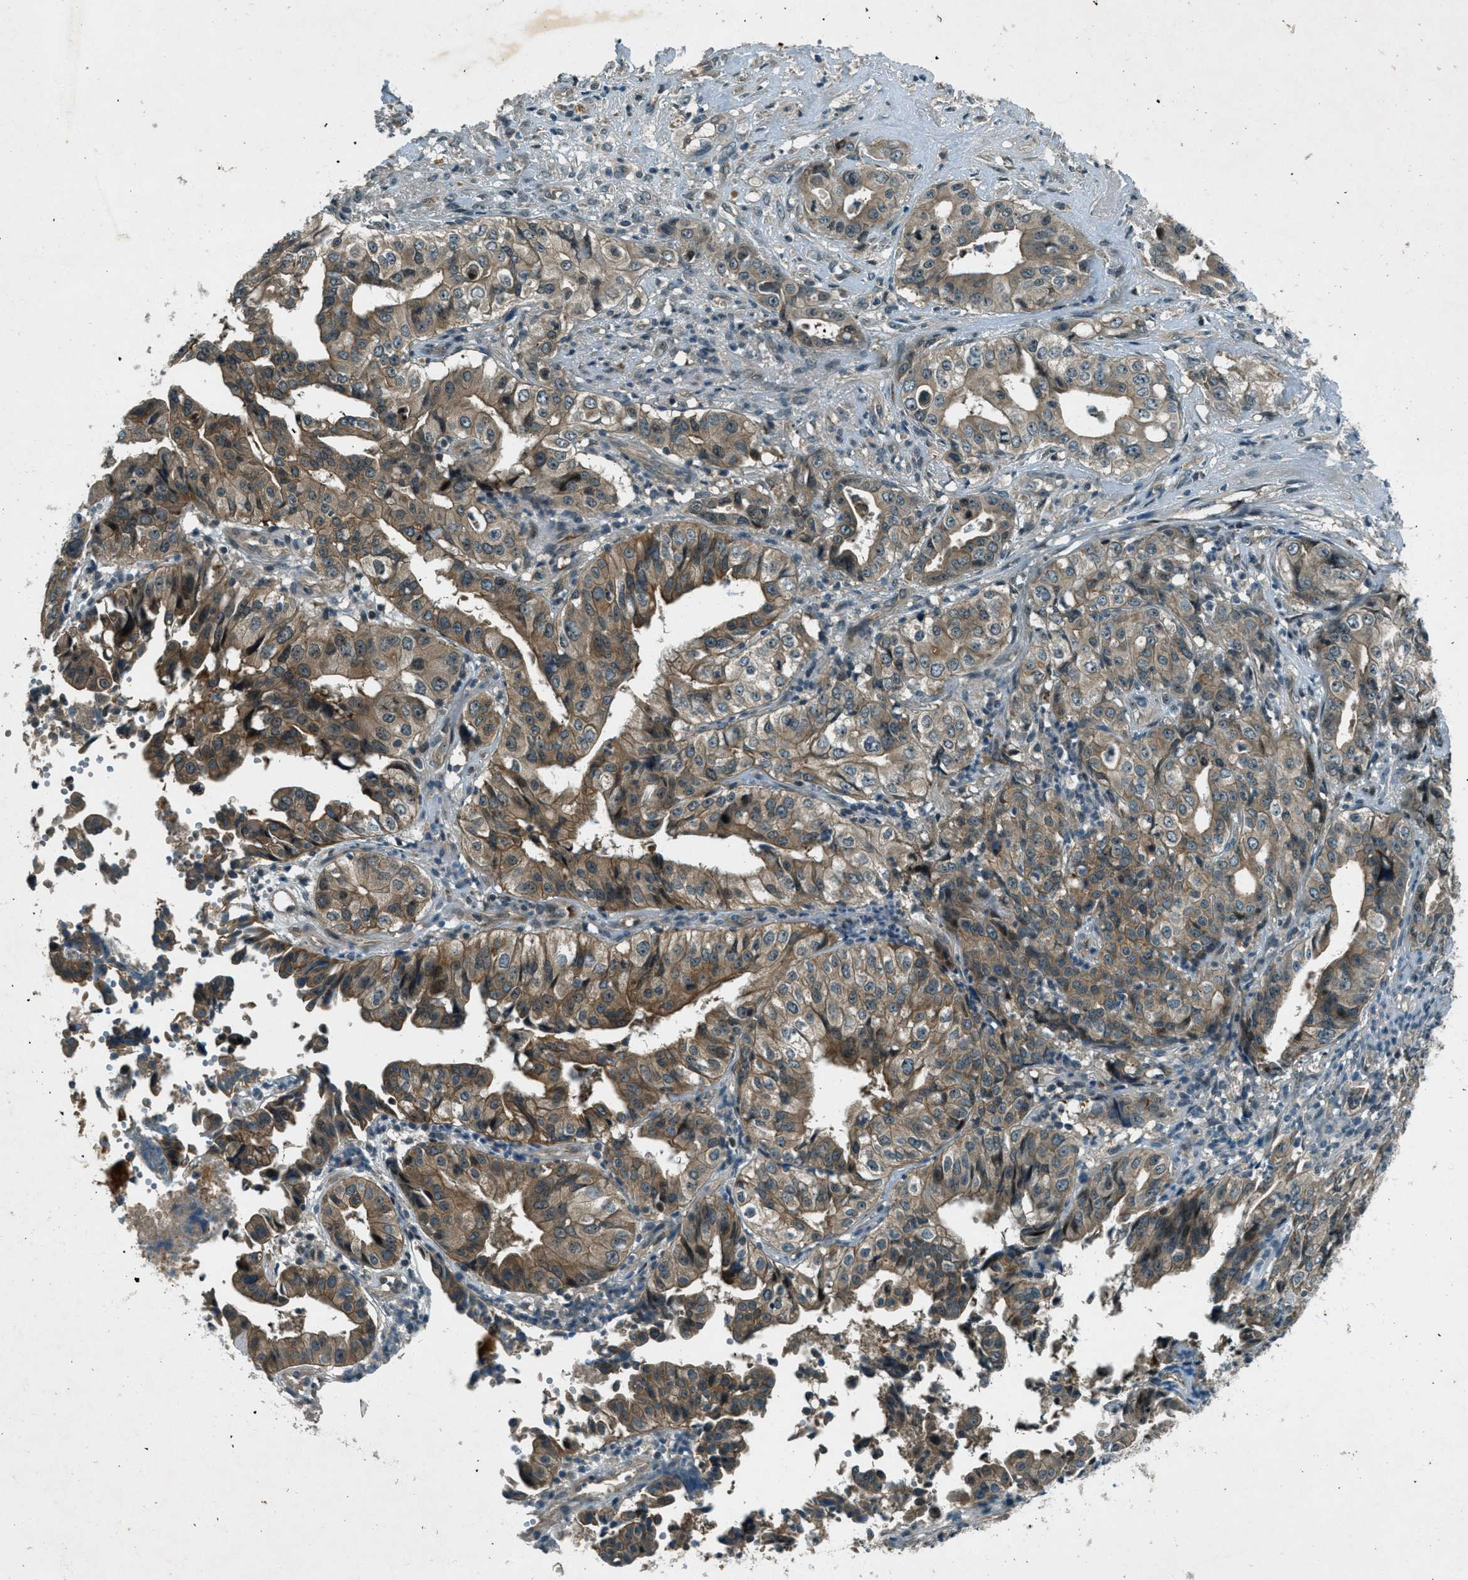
{"staining": {"intensity": "weak", "quantity": ">75%", "location": "cytoplasmic/membranous"}, "tissue": "liver cancer", "cell_type": "Tumor cells", "image_type": "cancer", "snomed": [{"axis": "morphology", "description": "Cholangiocarcinoma"}, {"axis": "topography", "description": "Liver"}], "caption": "Cholangiocarcinoma (liver) stained with a protein marker exhibits weak staining in tumor cells.", "gene": "STK11", "patient": {"sex": "female", "age": 61}}